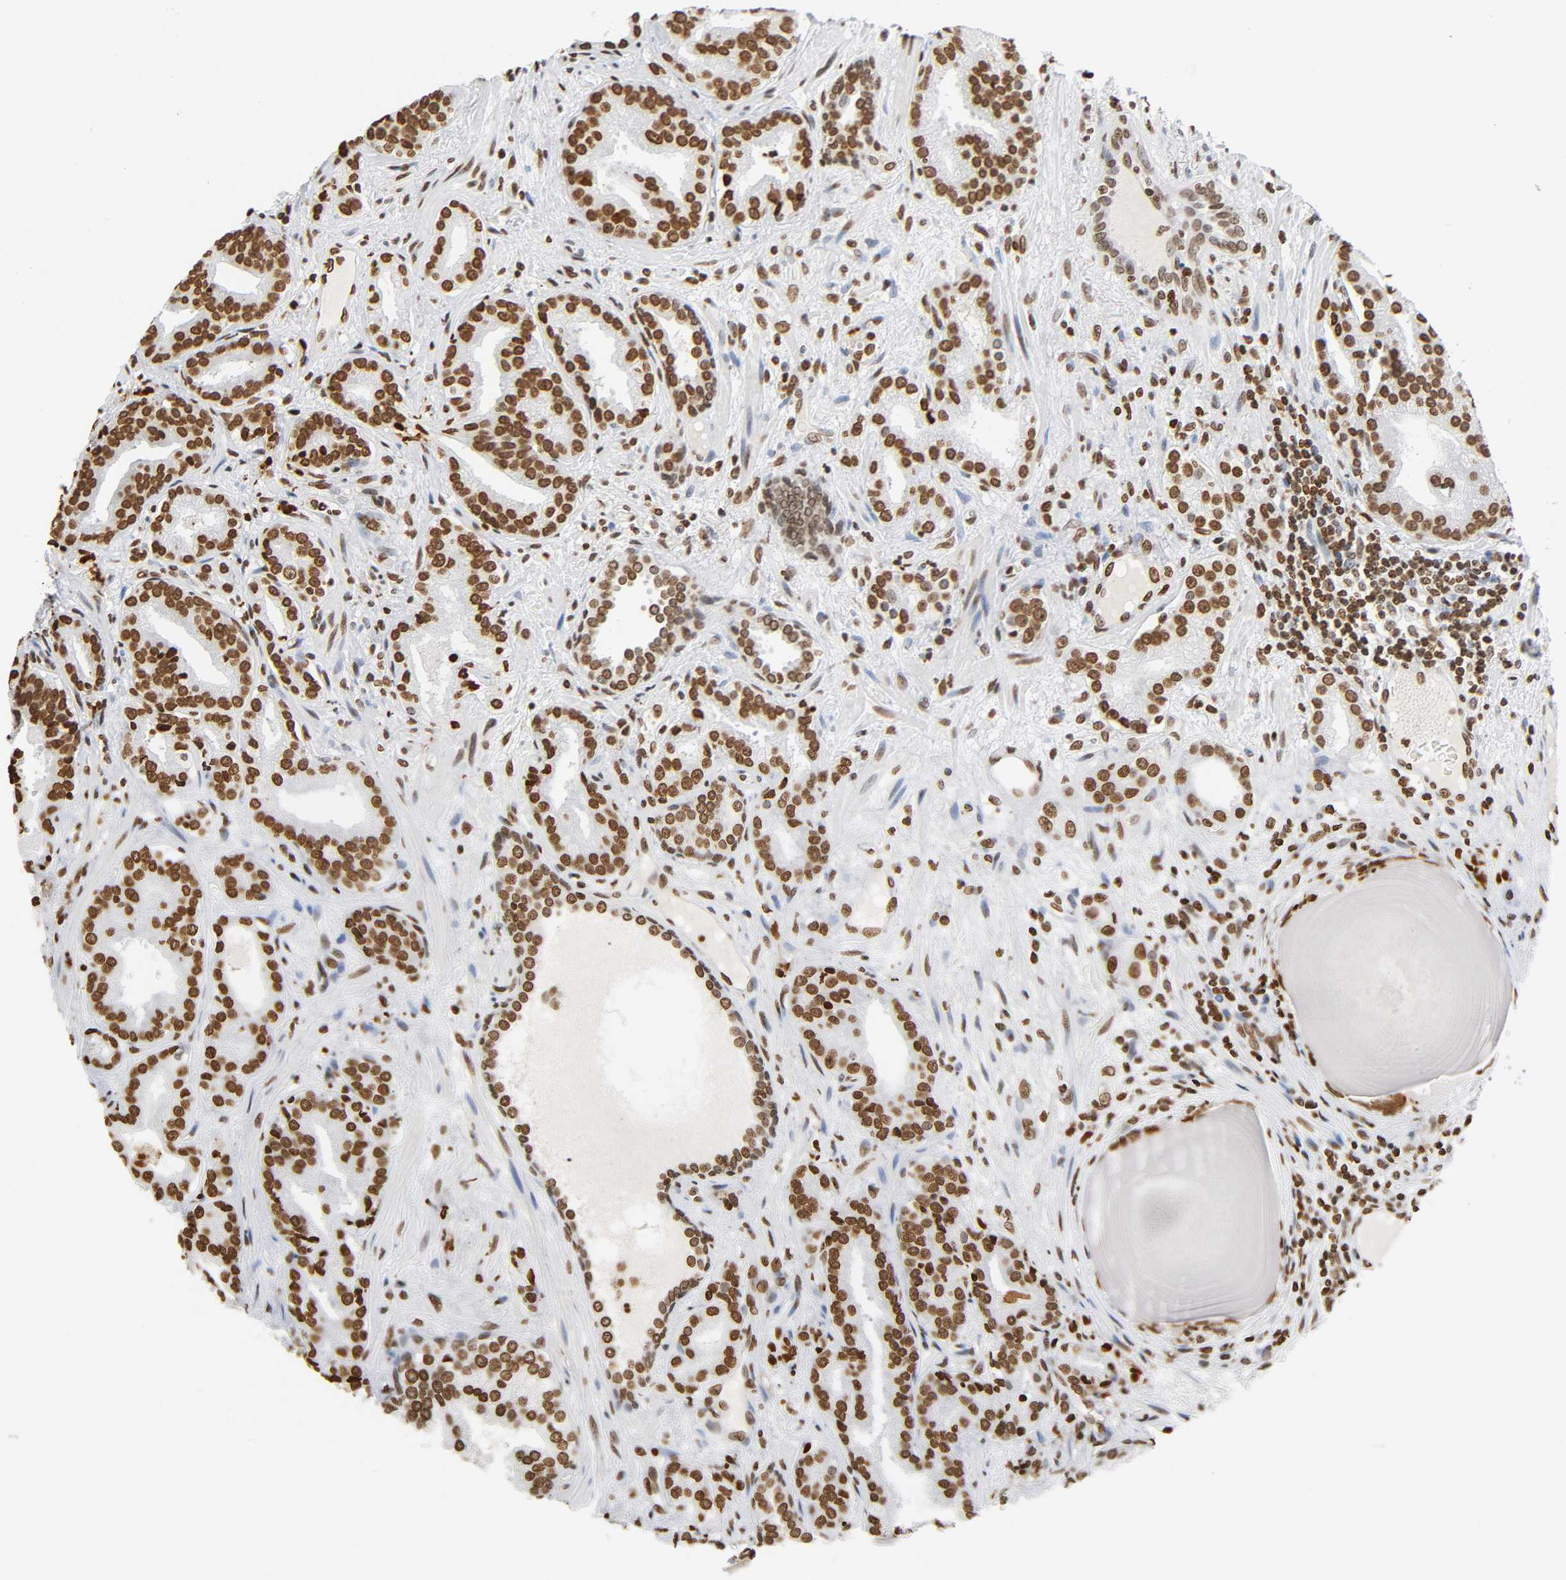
{"staining": {"intensity": "strong", "quantity": ">75%", "location": "nuclear"}, "tissue": "prostate cancer", "cell_type": "Tumor cells", "image_type": "cancer", "snomed": [{"axis": "morphology", "description": "Adenocarcinoma, Low grade"}, {"axis": "topography", "description": "Prostate"}], "caption": "Immunohistochemical staining of human prostate cancer demonstrates high levels of strong nuclear positivity in approximately >75% of tumor cells.", "gene": "HOXA6", "patient": {"sex": "male", "age": 63}}